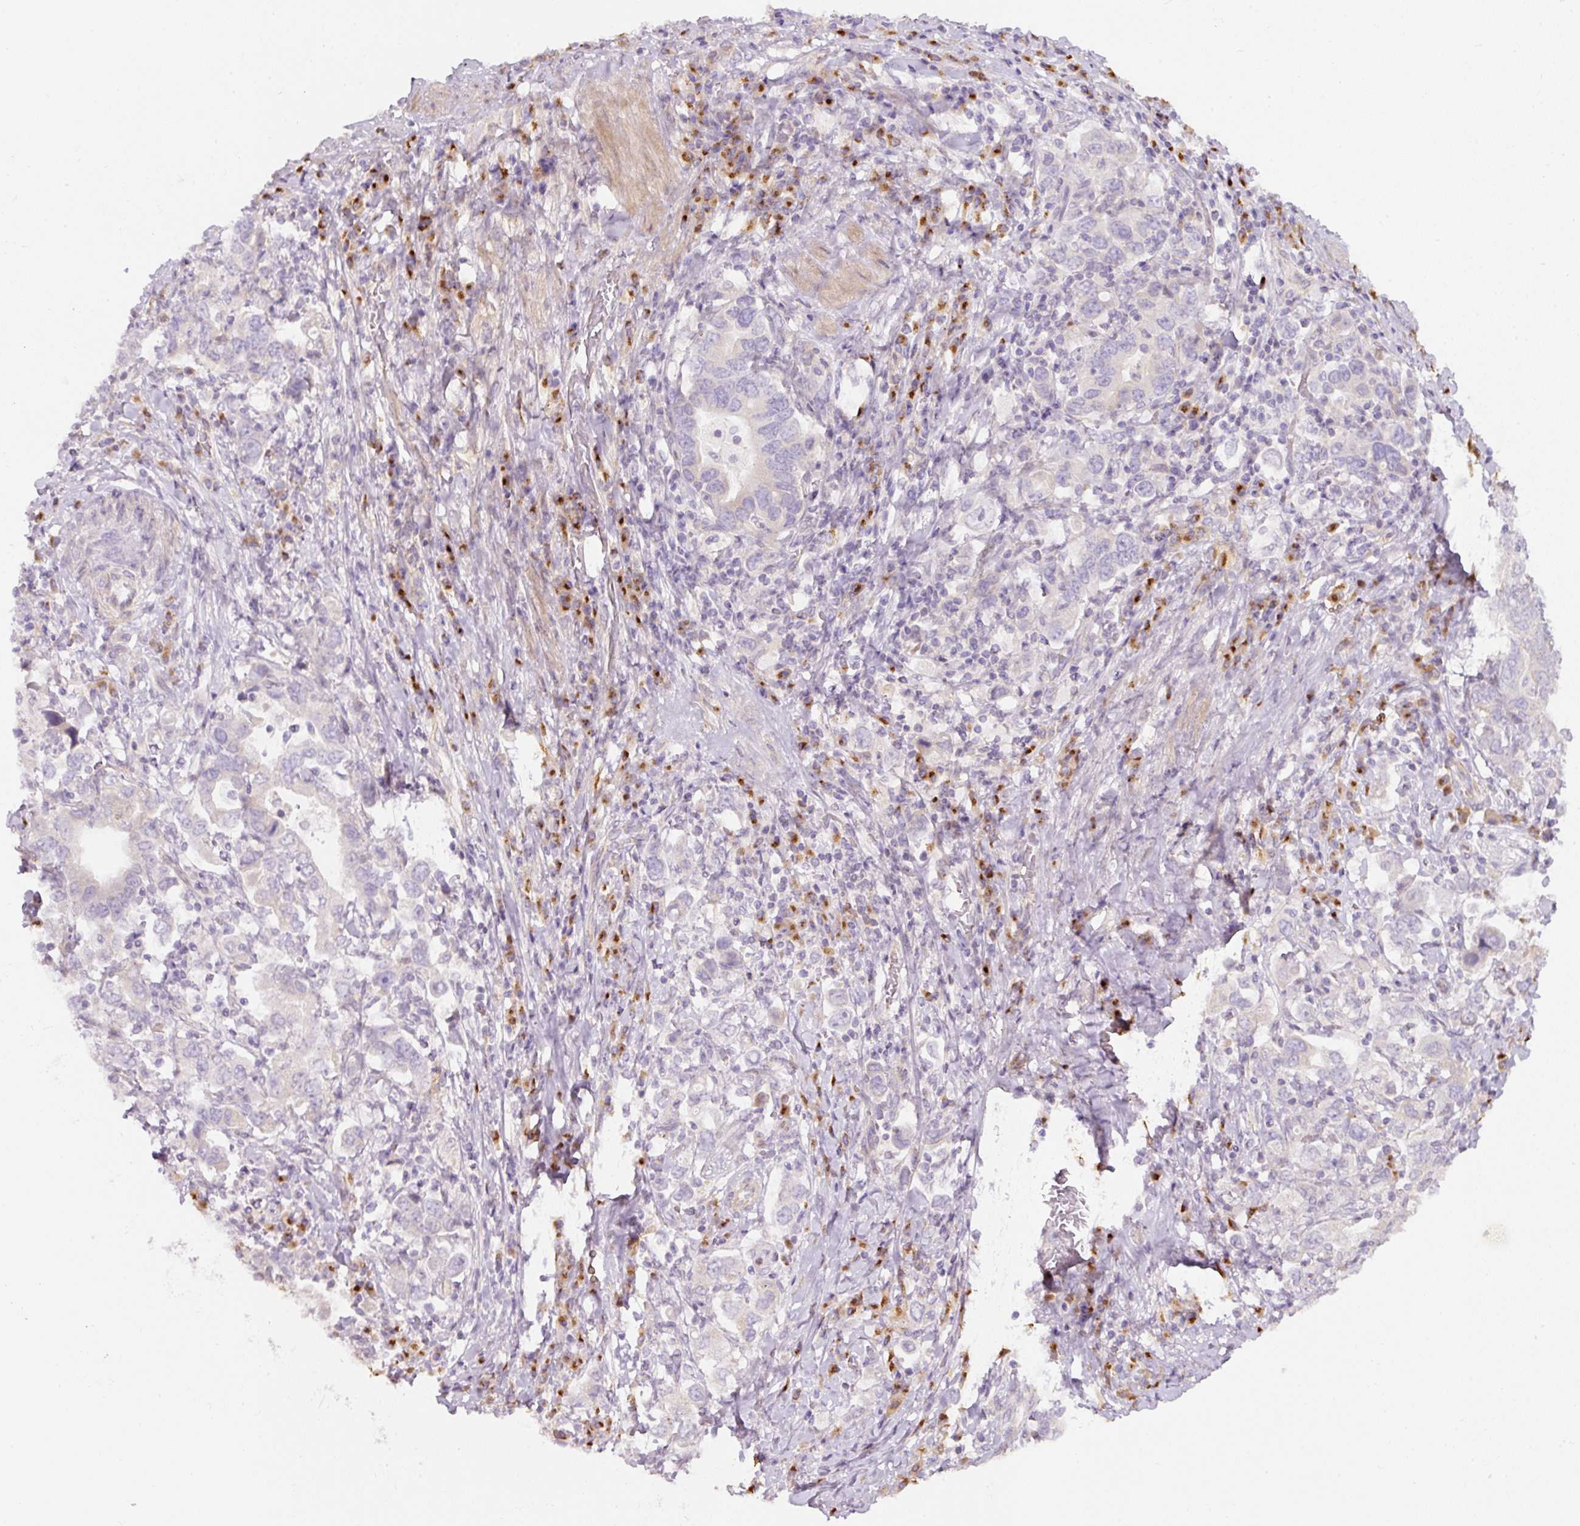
{"staining": {"intensity": "negative", "quantity": "none", "location": "none"}, "tissue": "stomach cancer", "cell_type": "Tumor cells", "image_type": "cancer", "snomed": [{"axis": "morphology", "description": "Adenocarcinoma, NOS"}, {"axis": "topography", "description": "Stomach, upper"}, {"axis": "topography", "description": "Stomach"}], "caption": "Immunohistochemistry (IHC) photomicrograph of adenocarcinoma (stomach) stained for a protein (brown), which demonstrates no expression in tumor cells.", "gene": "NBPF11", "patient": {"sex": "male", "age": 62}}